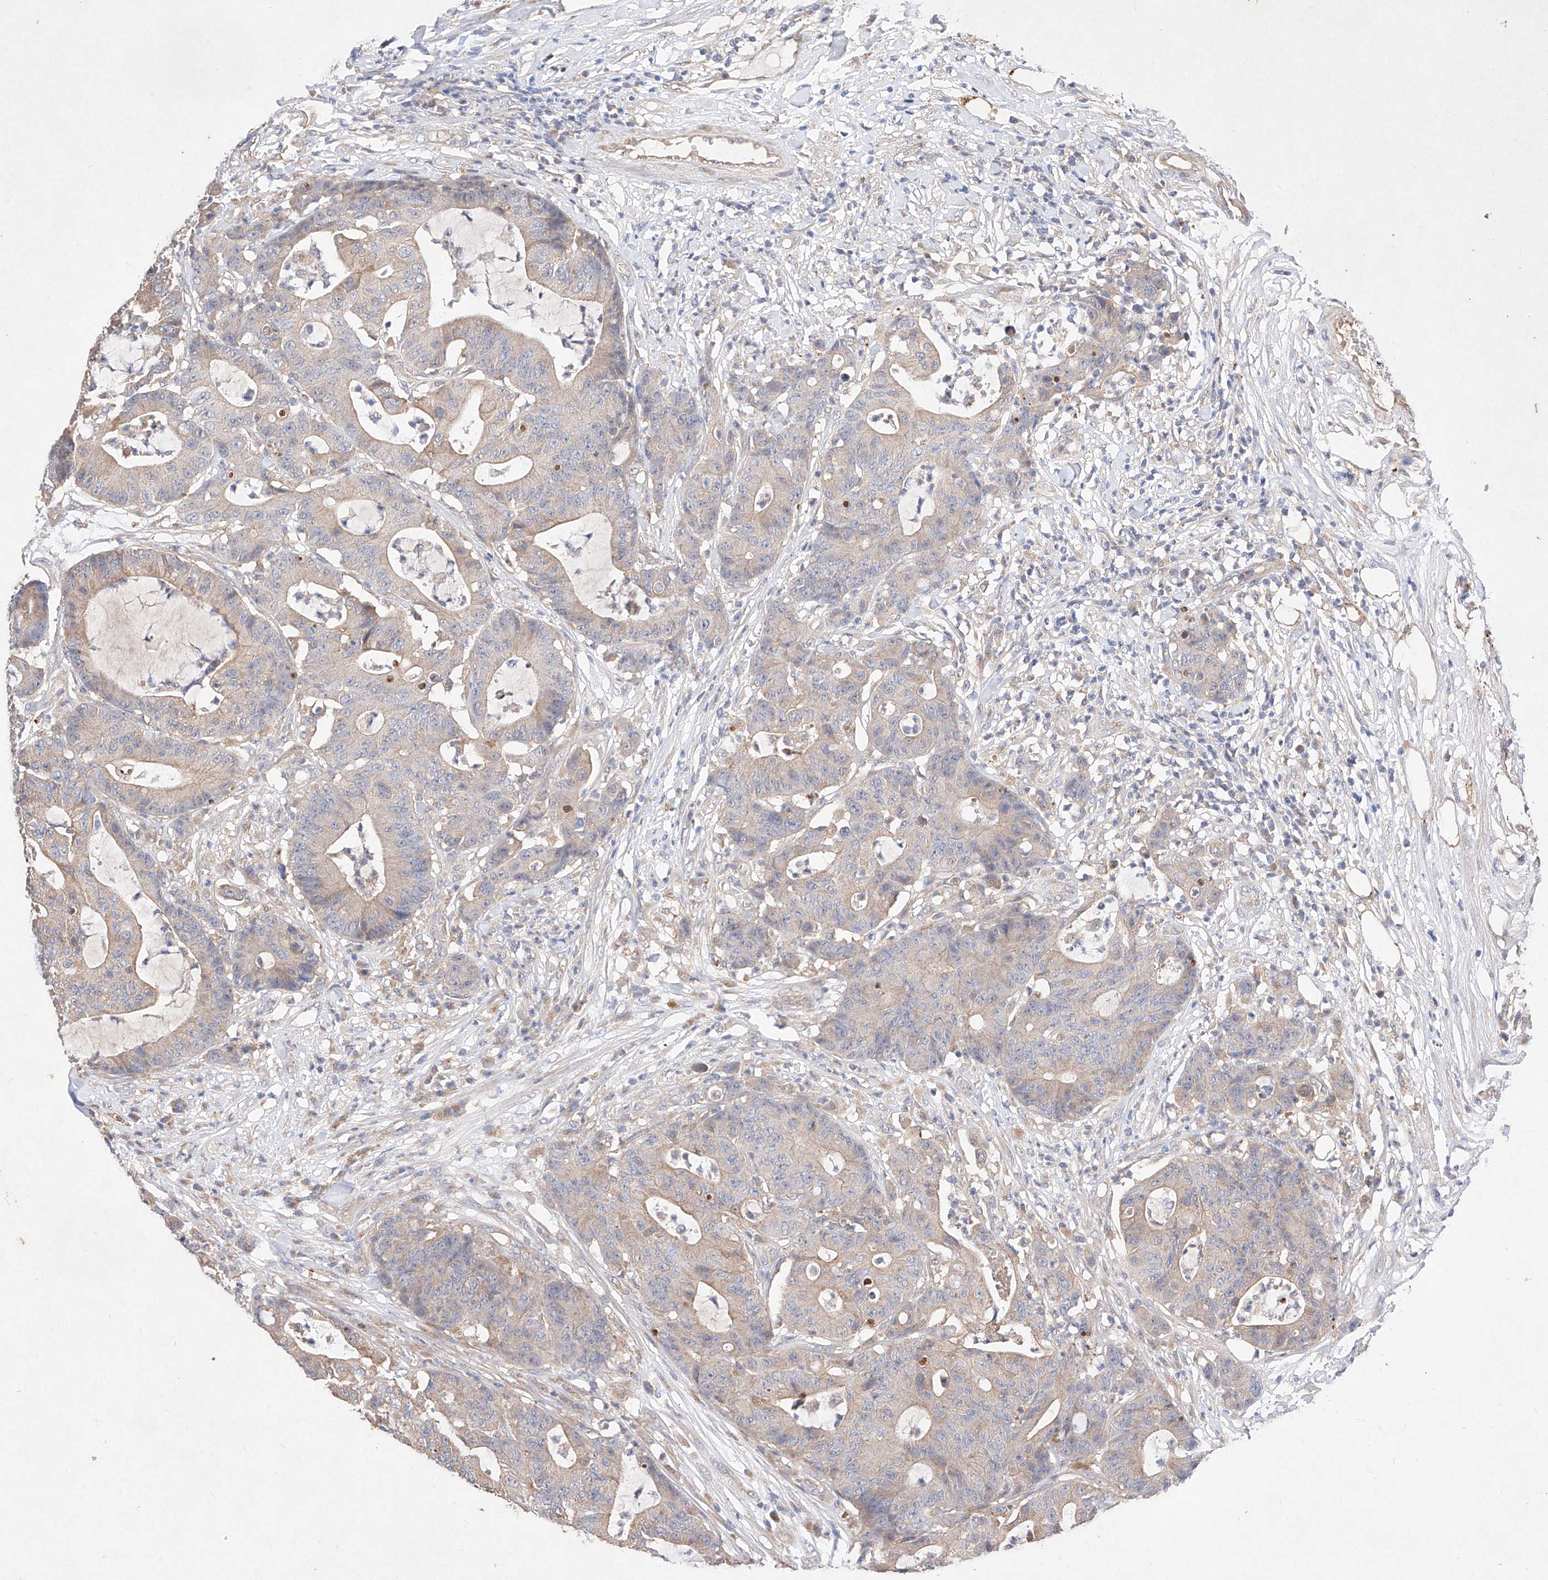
{"staining": {"intensity": "weak", "quantity": "<25%", "location": "cytoplasmic/membranous"}, "tissue": "colorectal cancer", "cell_type": "Tumor cells", "image_type": "cancer", "snomed": [{"axis": "morphology", "description": "Adenocarcinoma, NOS"}, {"axis": "topography", "description": "Colon"}], "caption": "The image demonstrates no significant expression in tumor cells of colorectal cancer.", "gene": "C6orf62", "patient": {"sex": "female", "age": 84}}